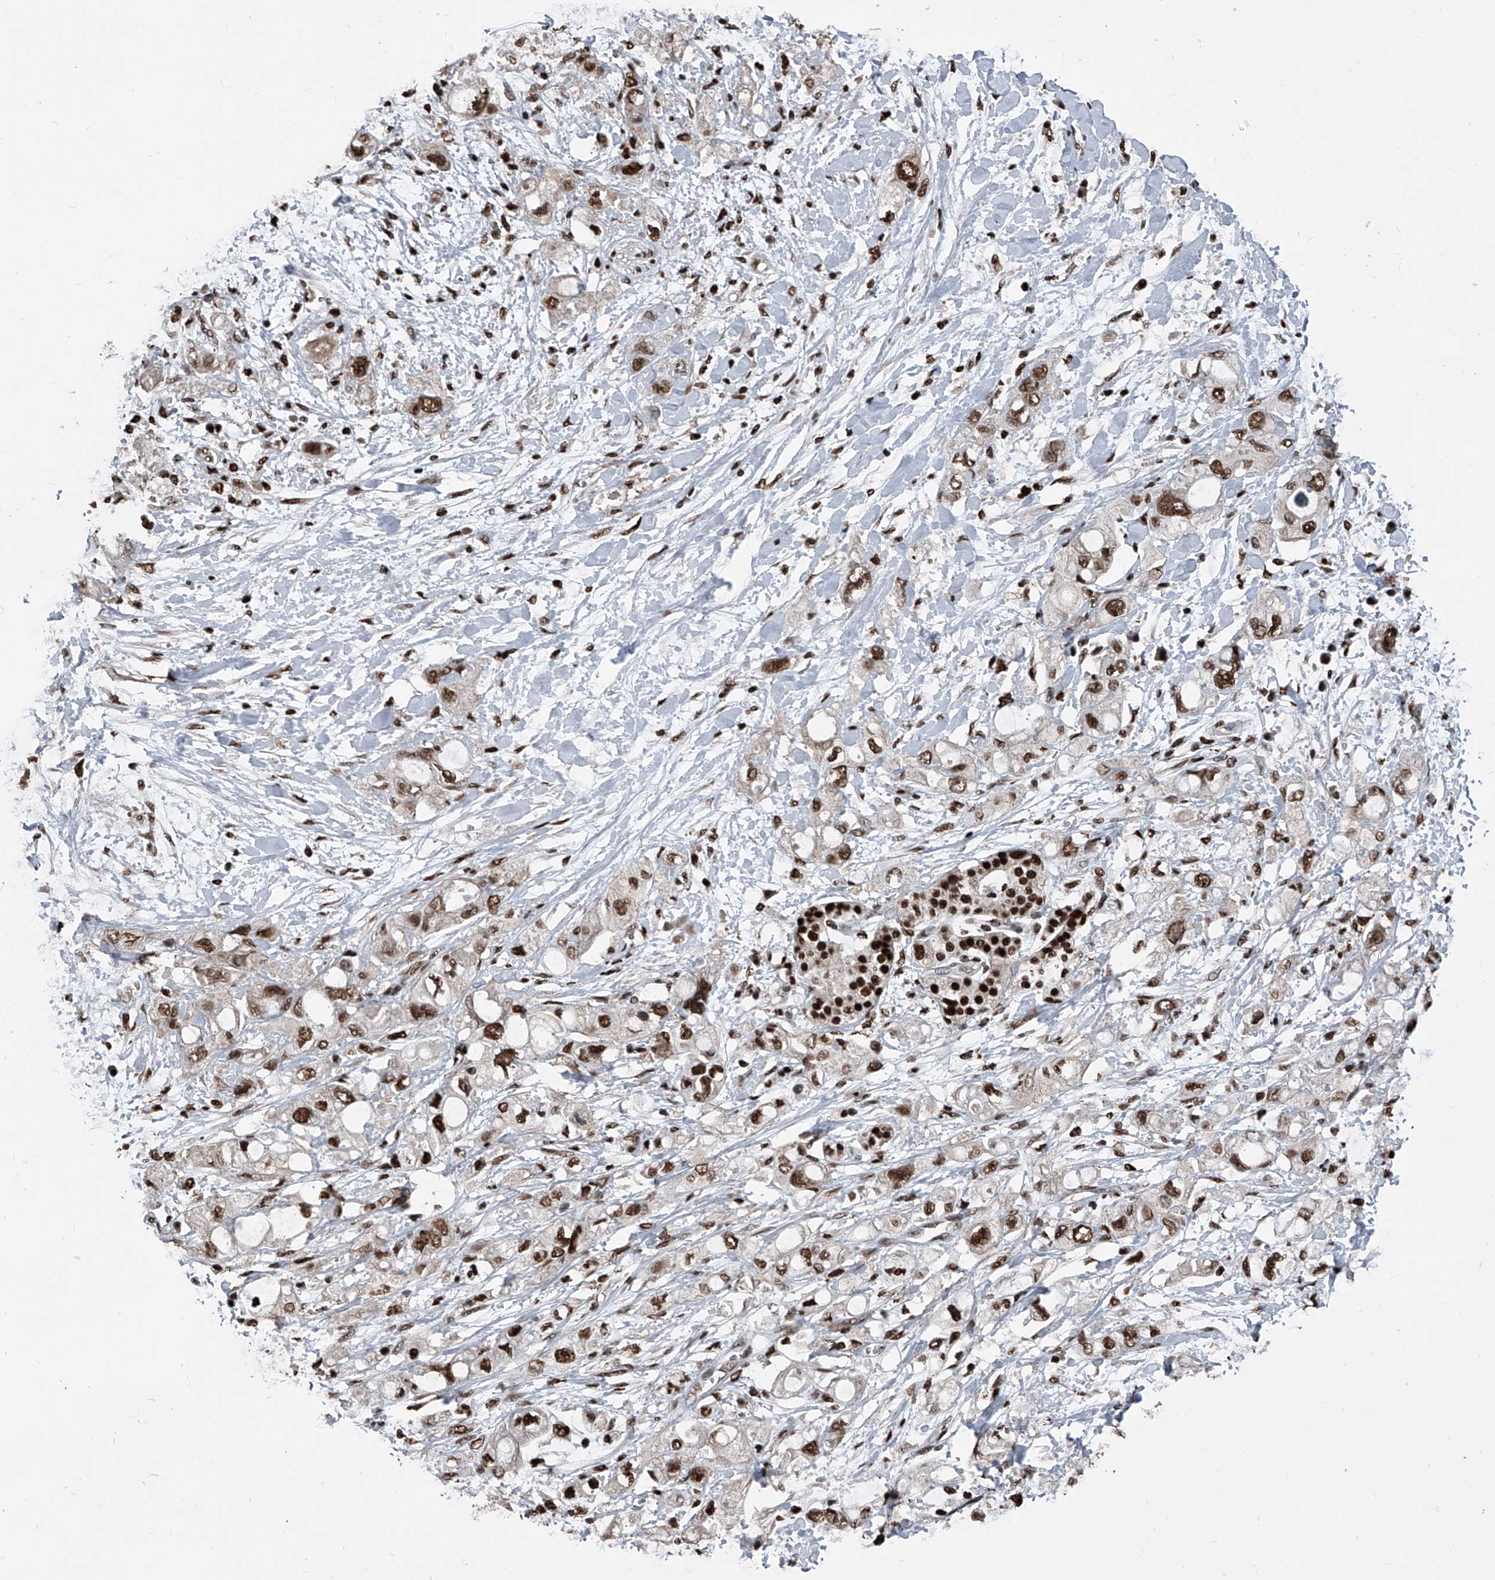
{"staining": {"intensity": "strong", "quantity": ">75%", "location": "nuclear"}, "tissue": "pancreatic cancer", "cell_type": "Tumor cells", "image_type": "cancer", "snomed": [{"axis": "morphology", "description": "Adenocarcinoma, NOS"}, {"axis": "topography", "description": "Pancreas"}], "caption": "IHC staining of pancreatic adenocarcinoma, which demonstrates high levels of strong nuclear positivity in approximately >75% of tumor cells indicating strong nuclear protein staining. The staining was performed using DAB (3,3'-diaminobenzidine) (brown) for protein detection and nuclei were counterstained in hematoxylin (blue).", "gene": "FKBP5", "patient": {"sex": "female", "age": 56}}